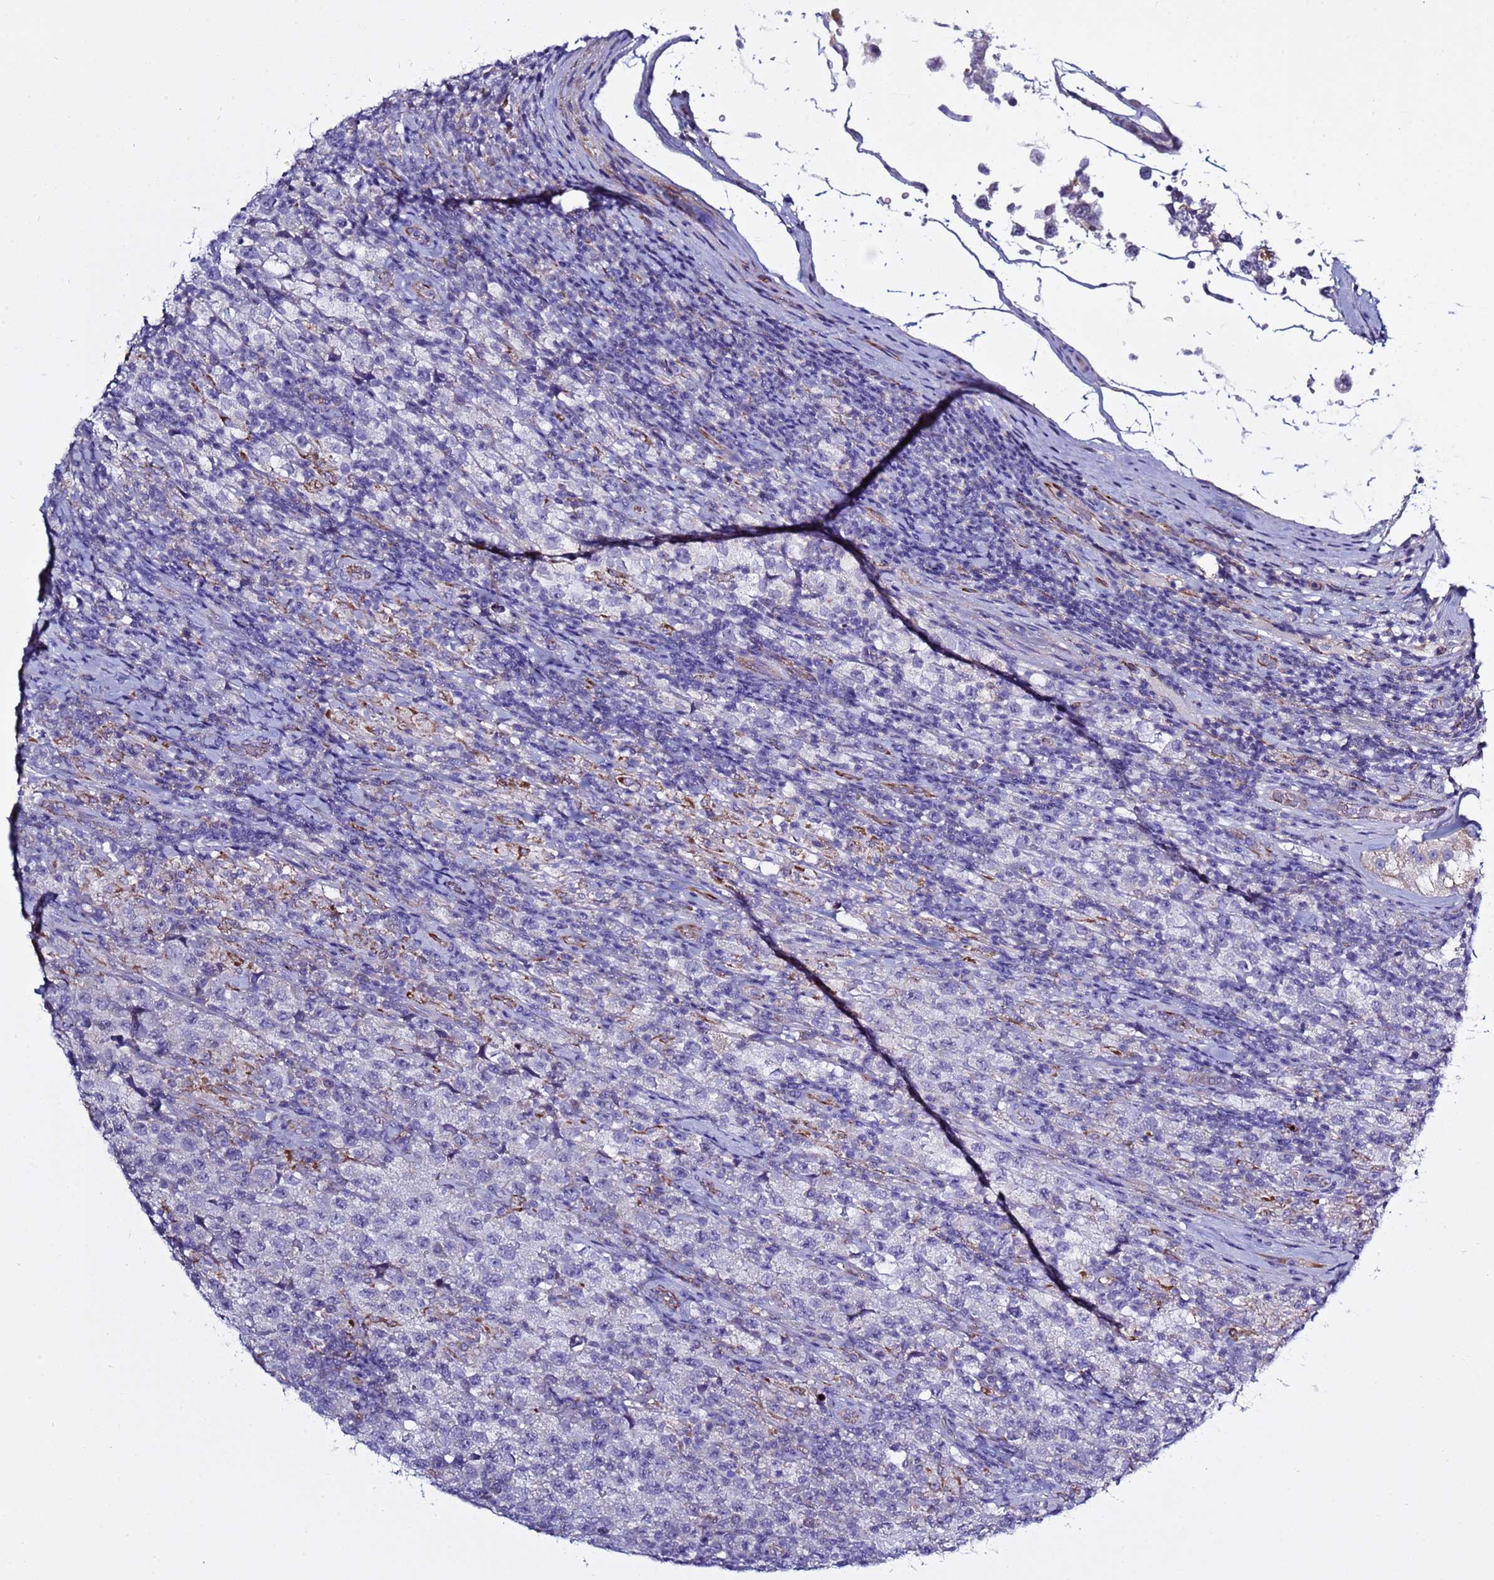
{"staining": {"intensity": "negative", "quantity": "none", "location": "none"}, "tissue": "testis cancer", "cell_type": "Tumor cells", "image_type": "cancer", "snomed": [{"axis": "morphology", "description": "Seminoma, NOS"}, {"axis": "morphology", "description": "Carcinoma, Embryonal, NOS"}, {"axis": "topography", "description": "Testis"}], "caption": "There is no significant positivity in tumor cells of testis cancer.", "gene": "ABHD17B", "patient": {"sex": "male", "age": 41}}